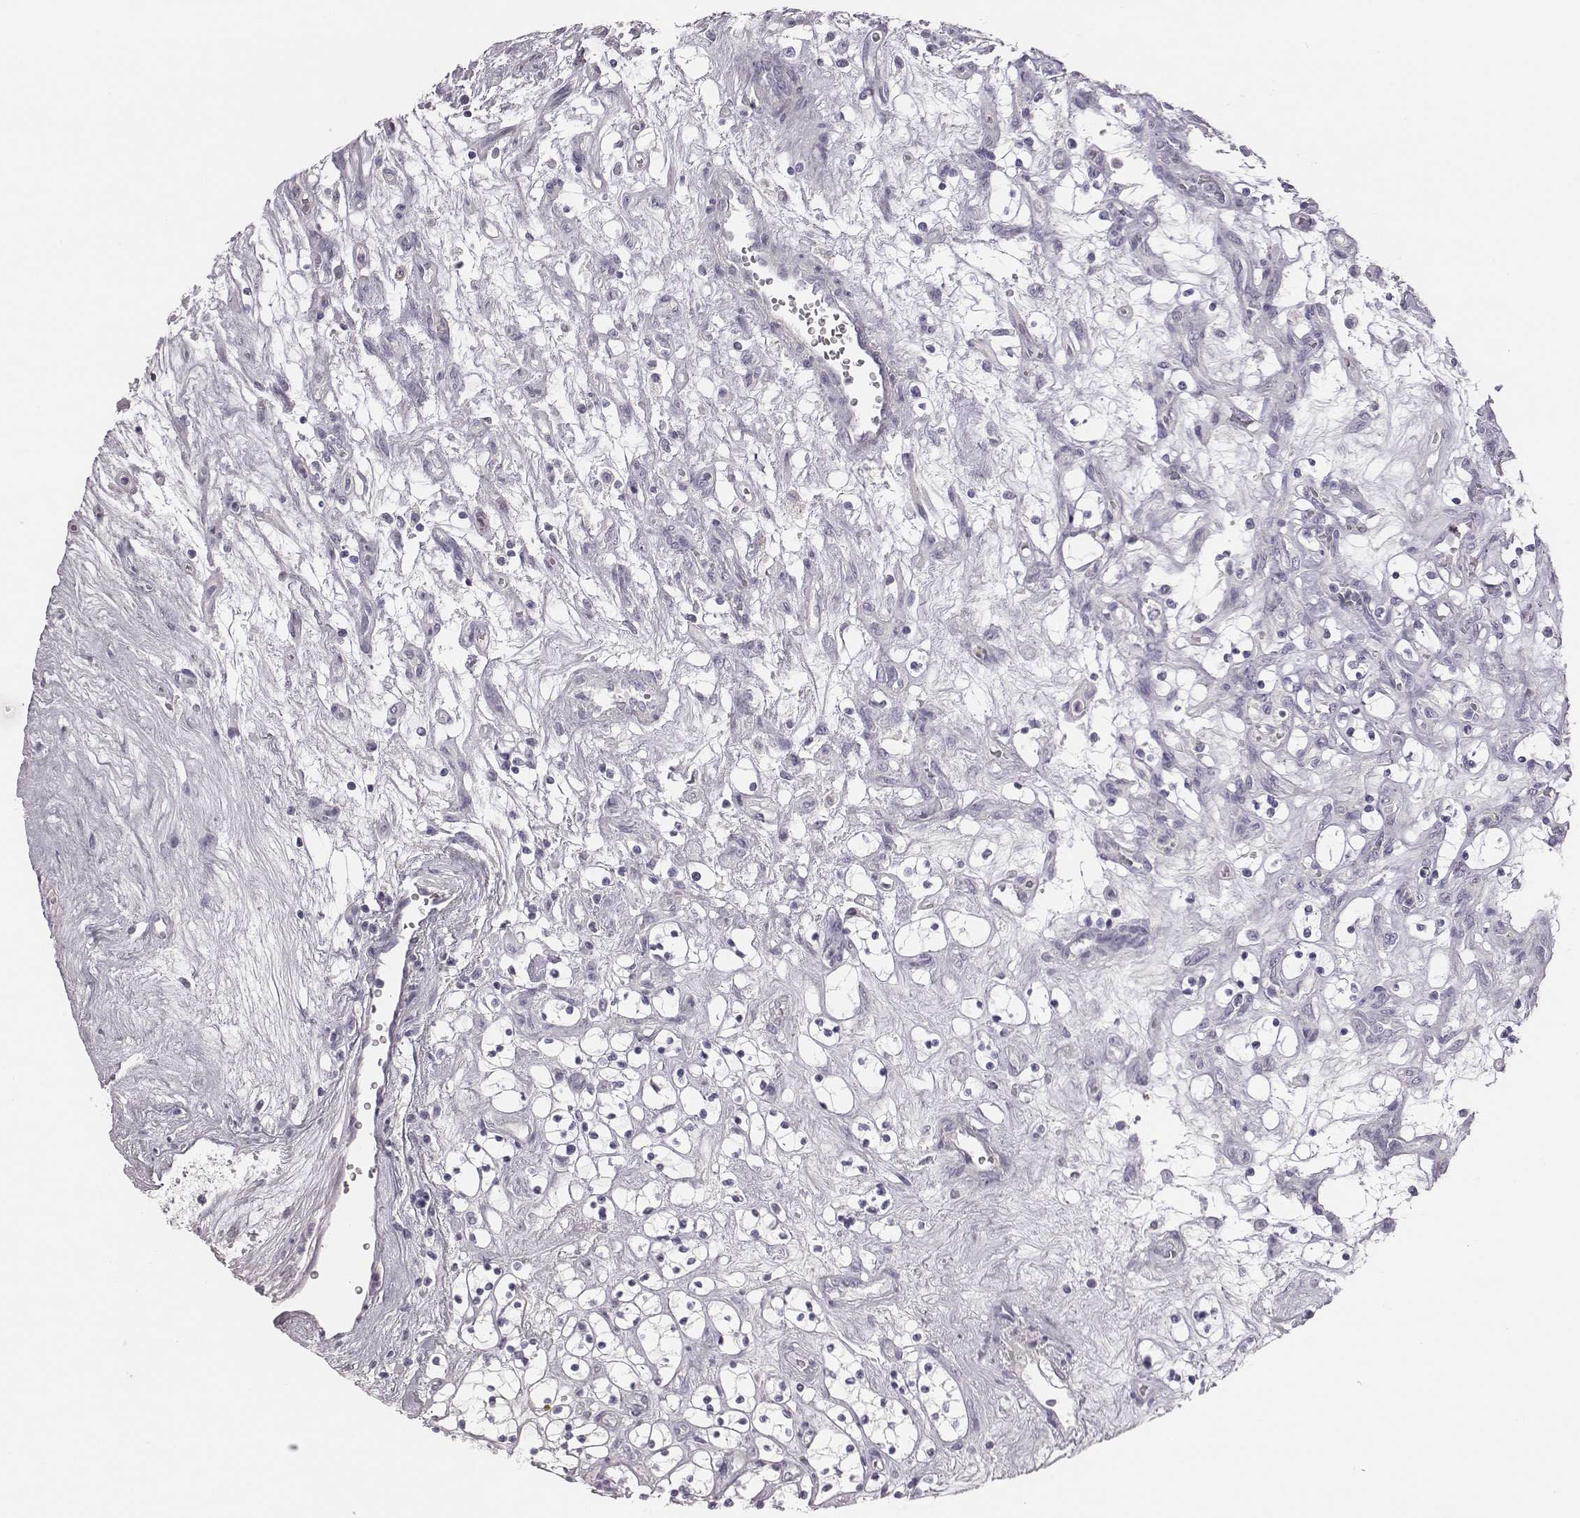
{"staining": {"intensity": "negative", "quantity": "none", "location": "none"}, "tissue": "renal cancer", "cell_type": "Tumor cells", "image_type": "cancer", "snomed": [{"axis": "morphology", "description": "Adenocarcinoma, NOS"}, {"axis": "topography", "description": "Kidney"}], "caption": "Human adenocarcinoma (renal) stained for a protein using IHC demonstrates no positivity in tumor cells.", "gene": "ADAM7", "patient": {"sex": "female", "age": 69}}